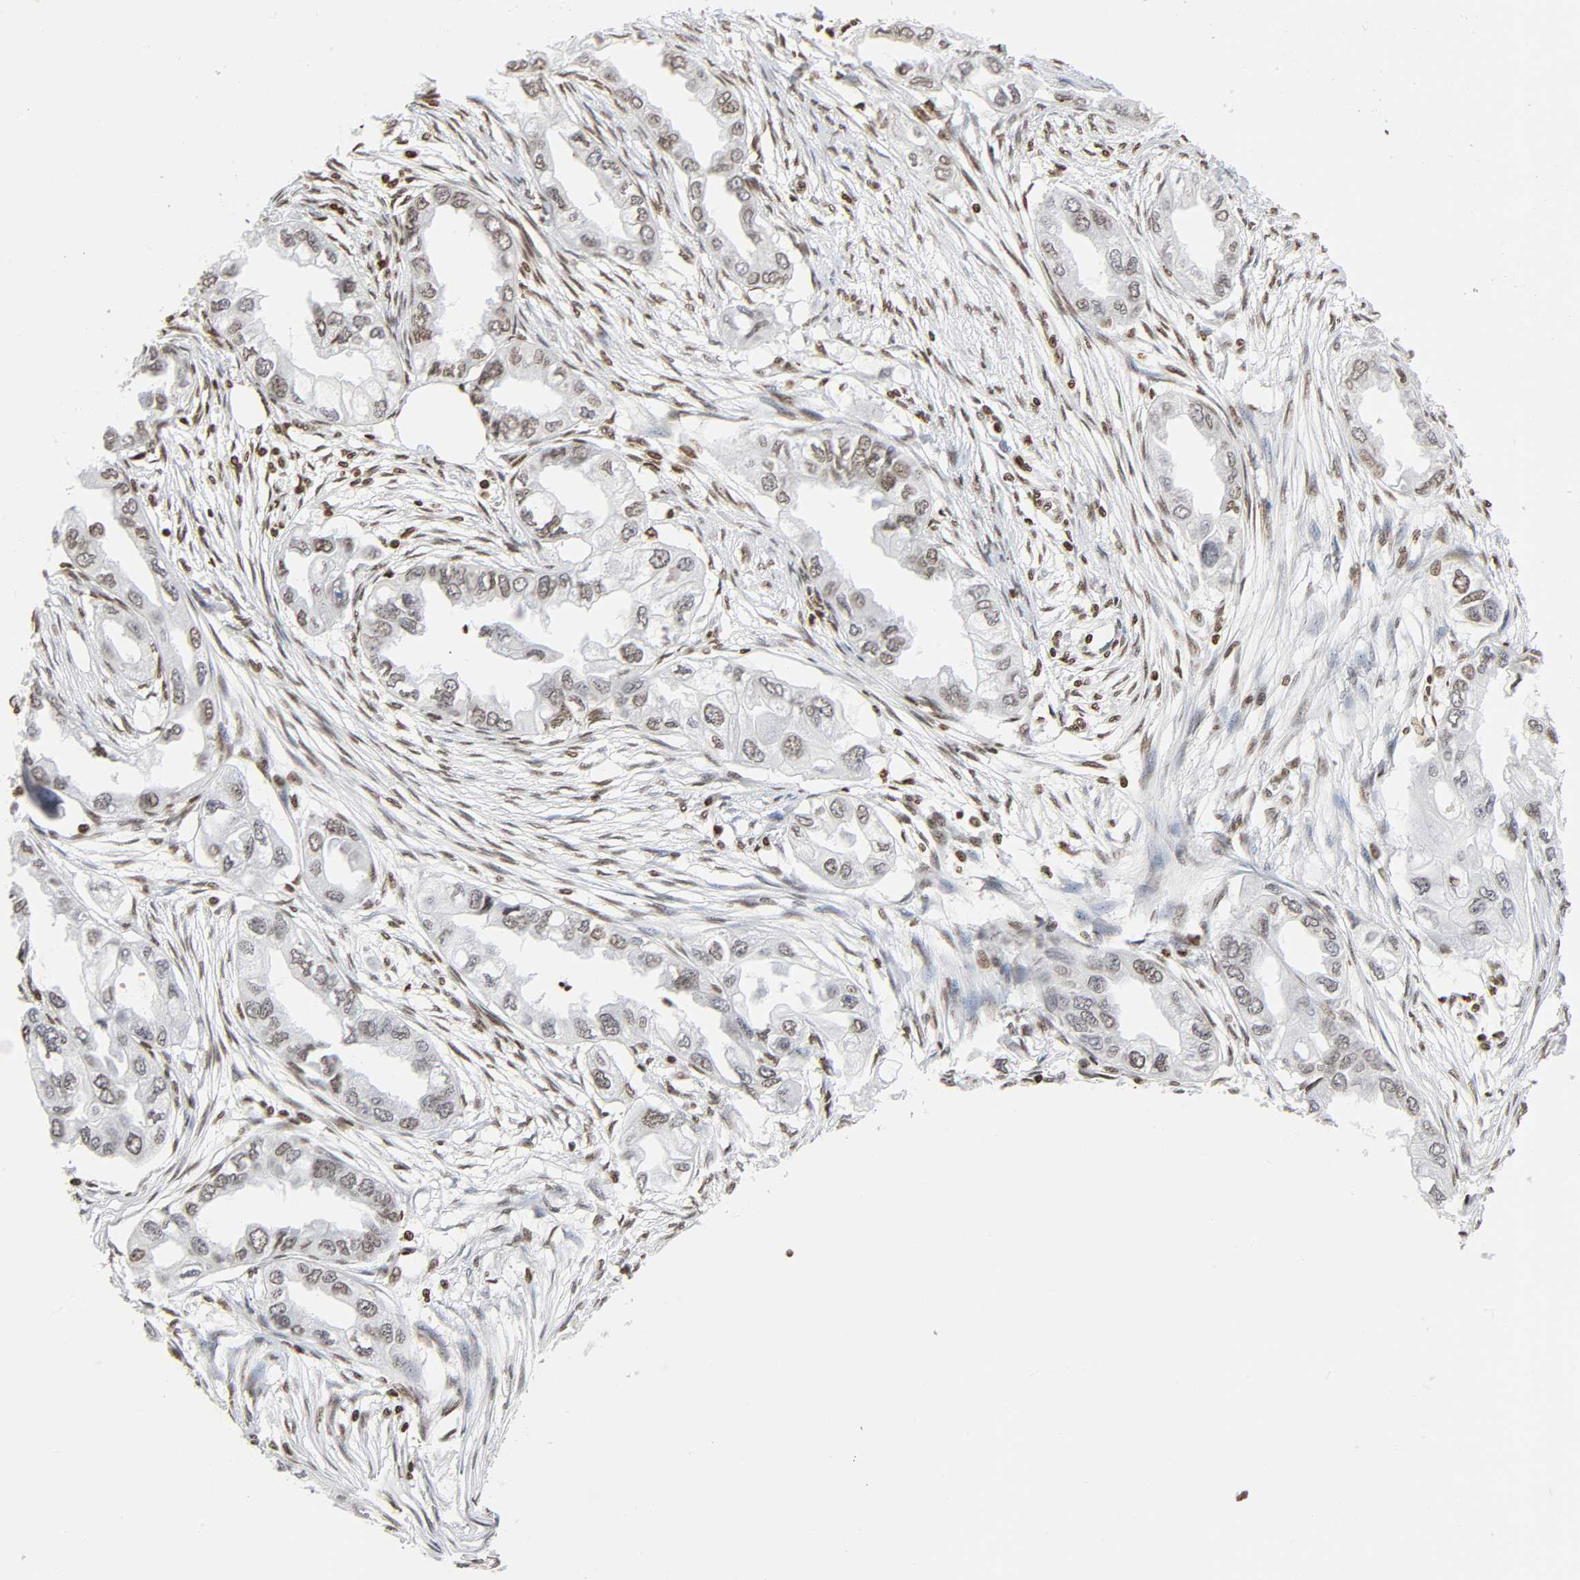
{"staining": {"intensity": "moderate", "quantity": ">75%", "location": "nuclear"}, "tissue": "endometrial cancer", "cell_type": "Tumor cells", "image_type": "cancer", "snomed": [{"axis": "morphology", "description": "Adenocarcinoma, NOS"}, {"axis": "topography", "description": "Endometrium"}], "caption": "Protein expression analysis of human endometrial cancer reveals moderate nuclear expression in about >75% of tumor cells.", "gene": "HOXA6", "patient": {"sex": "female", "age": 67}}